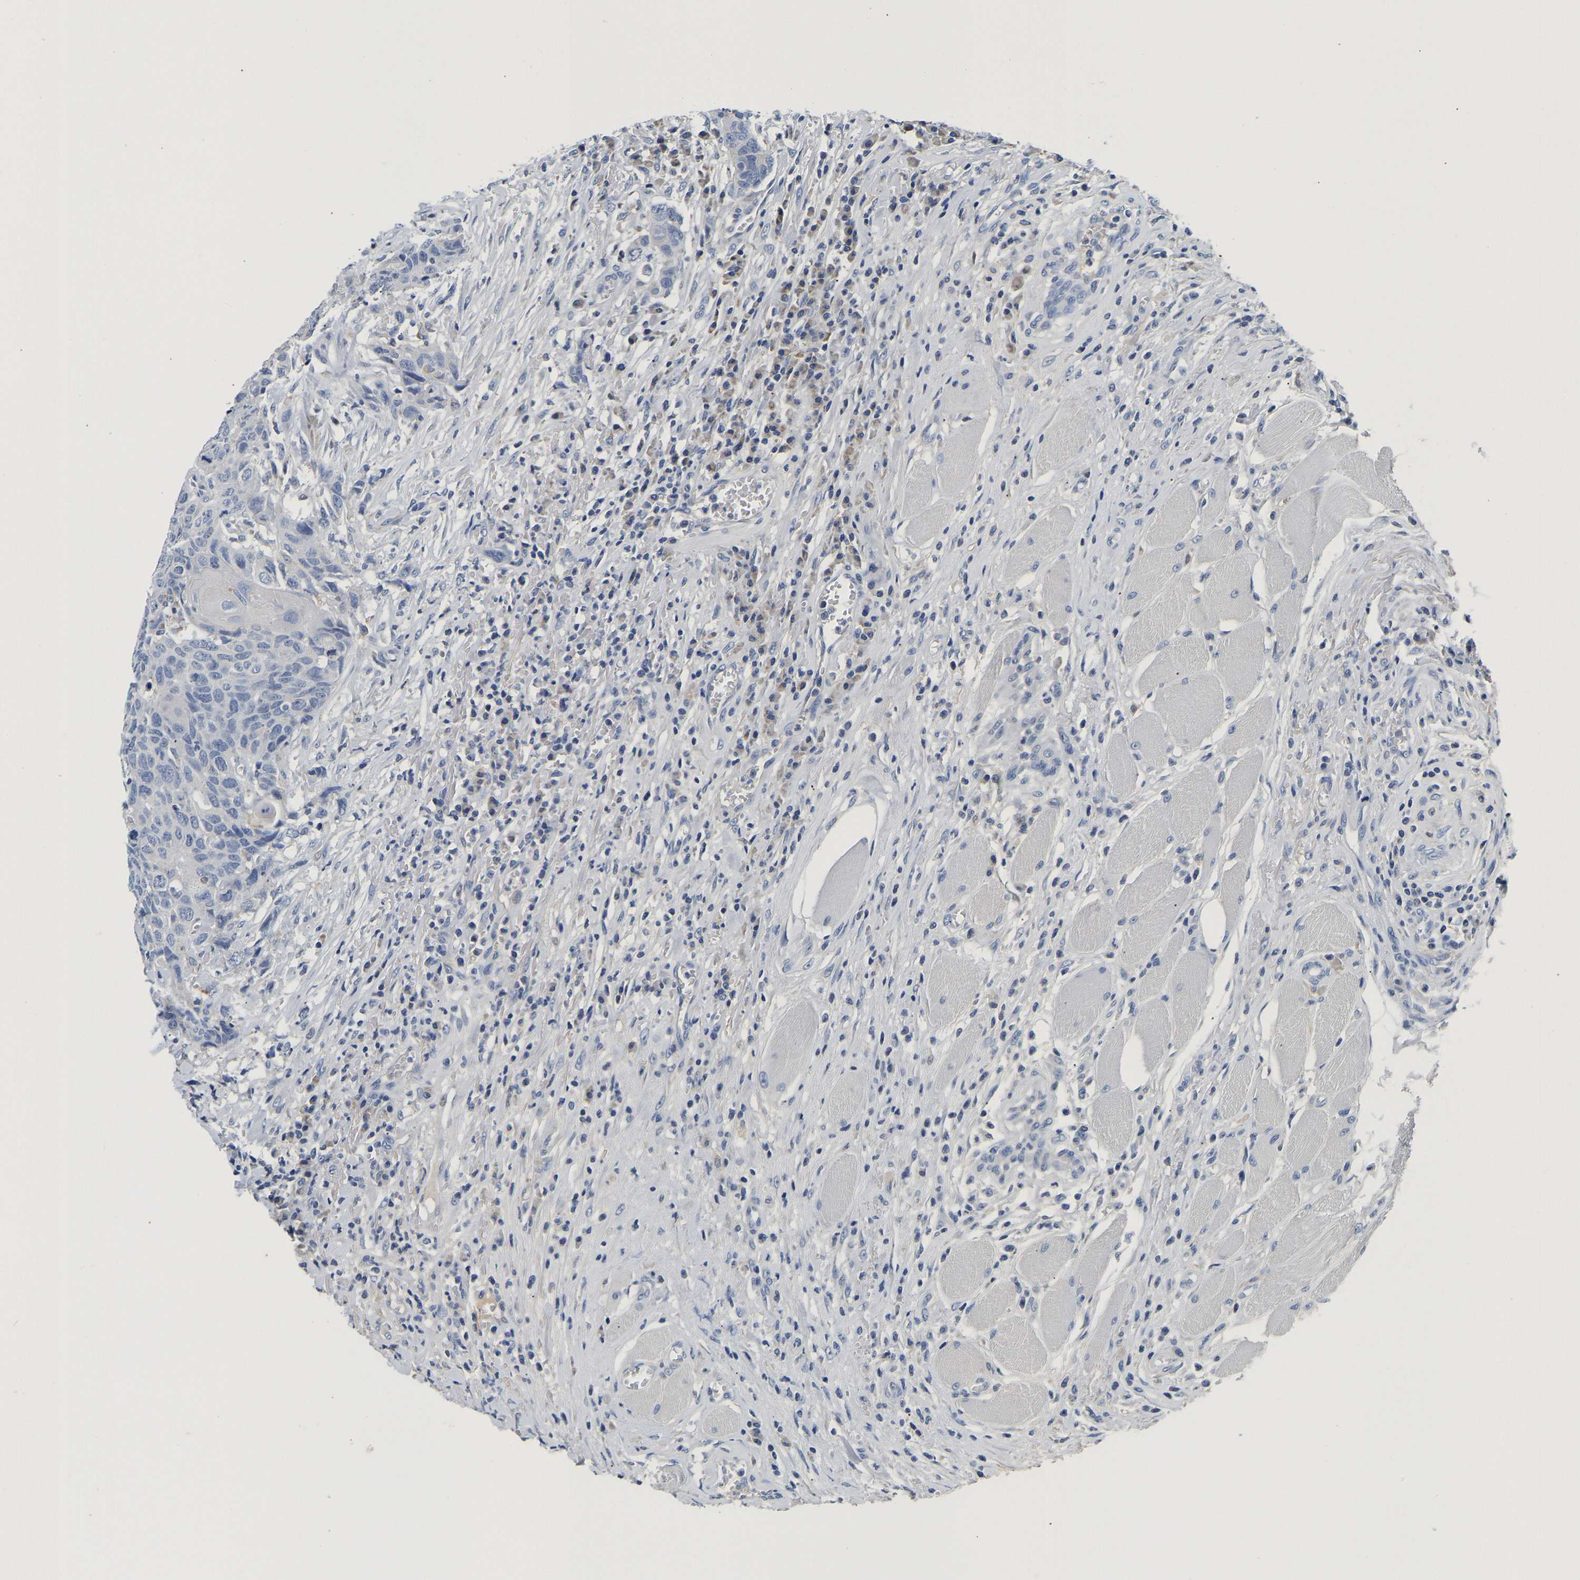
{"staining": {"intensity": "negative", "quantity": "none", "location": "none"}, "tissue": "head and neck cancer", "cell_type": "Tumor cells", "image_type": "cancer", "snomed": [{"axis": "morphology", "description": "Squamous cell carcinoma, NOS"}, {"axis": "topography", "description": "Head-Neck"}], "caption": "Immunohistochemical staining of head and neck squamous cell carcinoma exhibits no significant positivity in tumor cells.", "gene": "PCK2", "patient": {"sex": "male", "age": 66}}